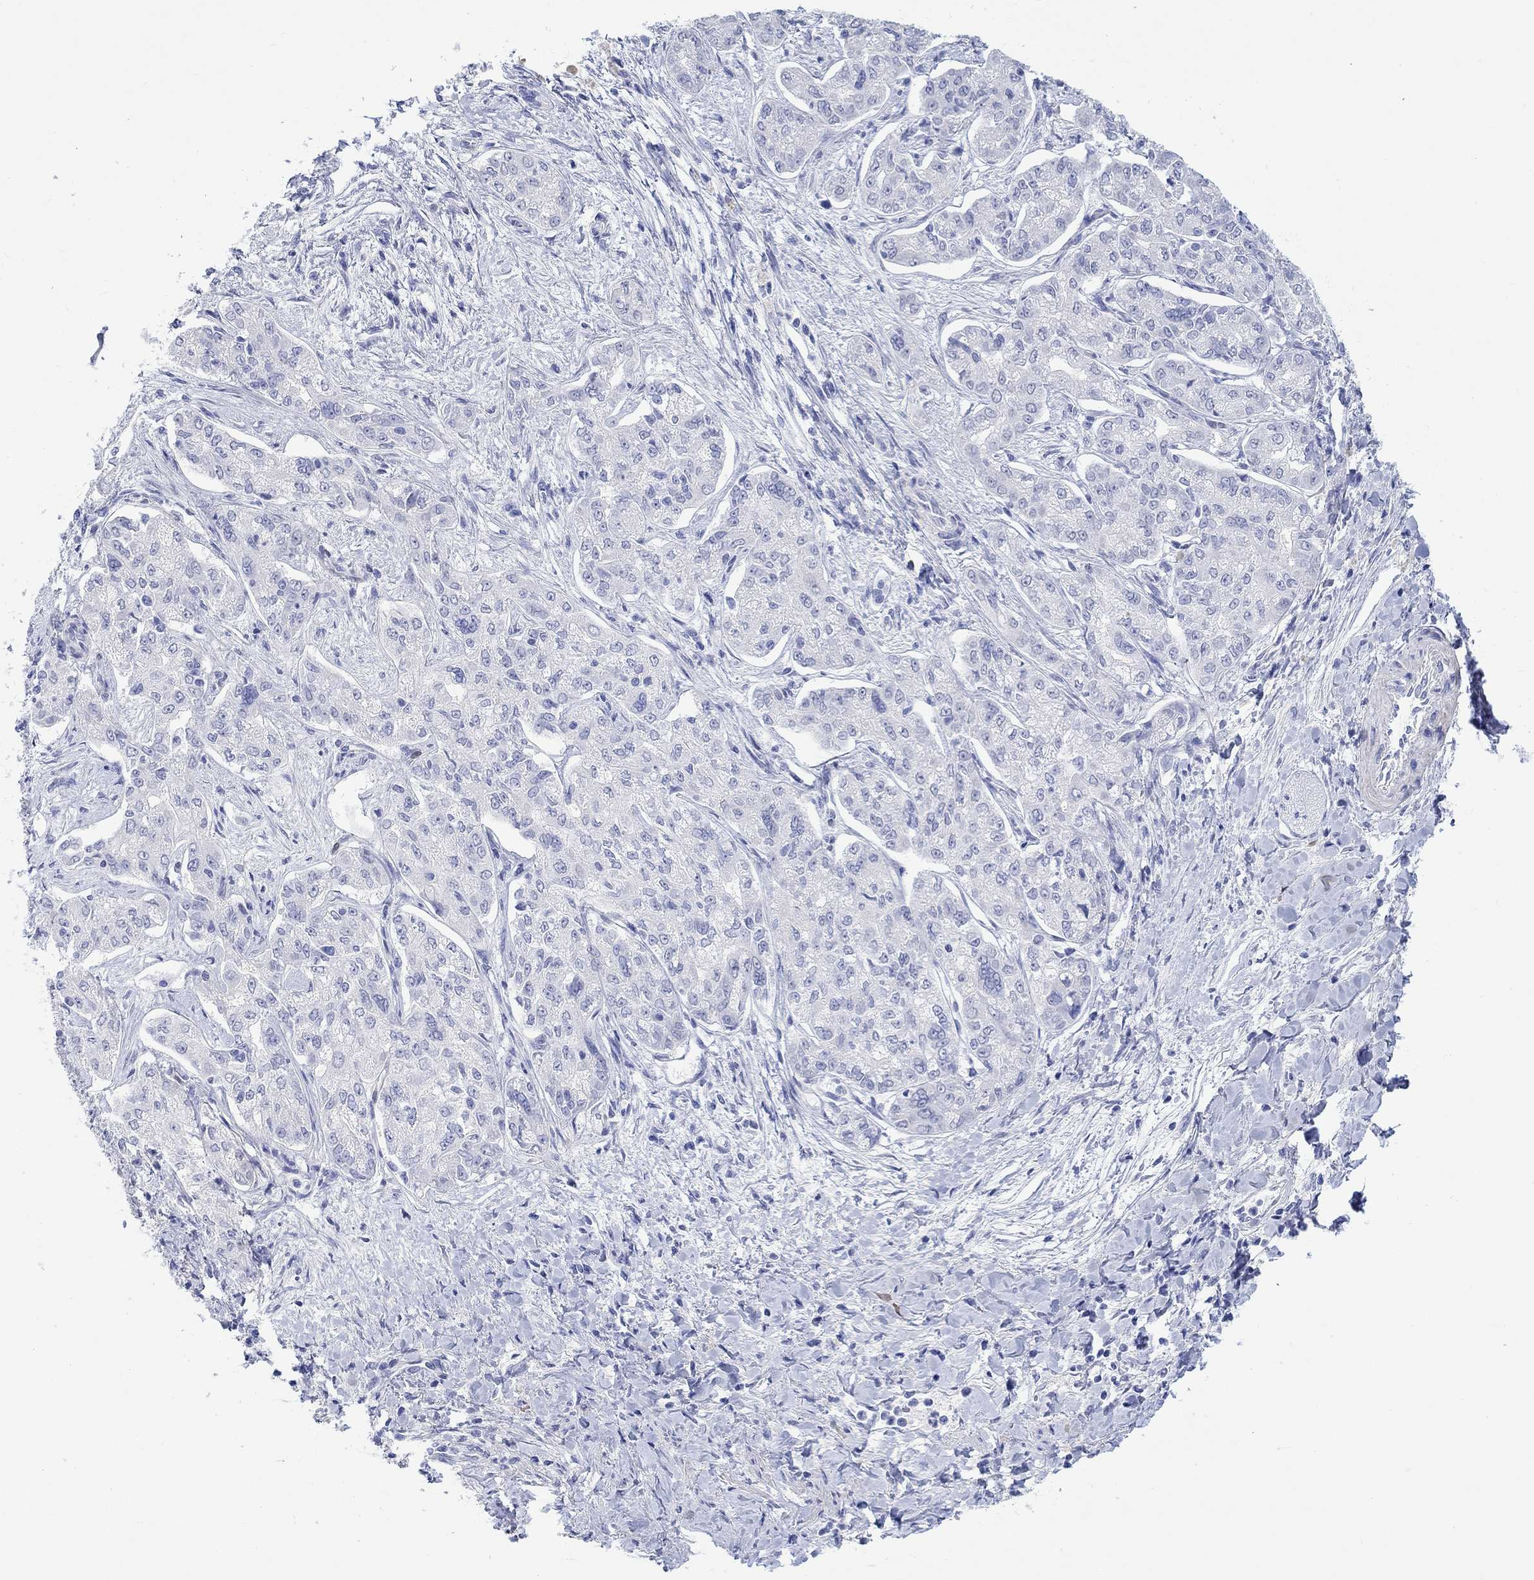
{"staining": {"intensity": "negative", "quantity": "none", "location": "none"}, "tissue": "liver cancer", "cell_type": "Tumor cells", "image_type": "cancer", "snomed": [{"axis": "morphology", "description": "Cholangiocarcinoma"}, {"axis": "topography", "description": "Liver"}], "caption": "Tumor cells show no significant protein expression in liver cholangiocarcinoma.", "gene": "MSI1", "patient": {"sex": "female", "age": 47}}